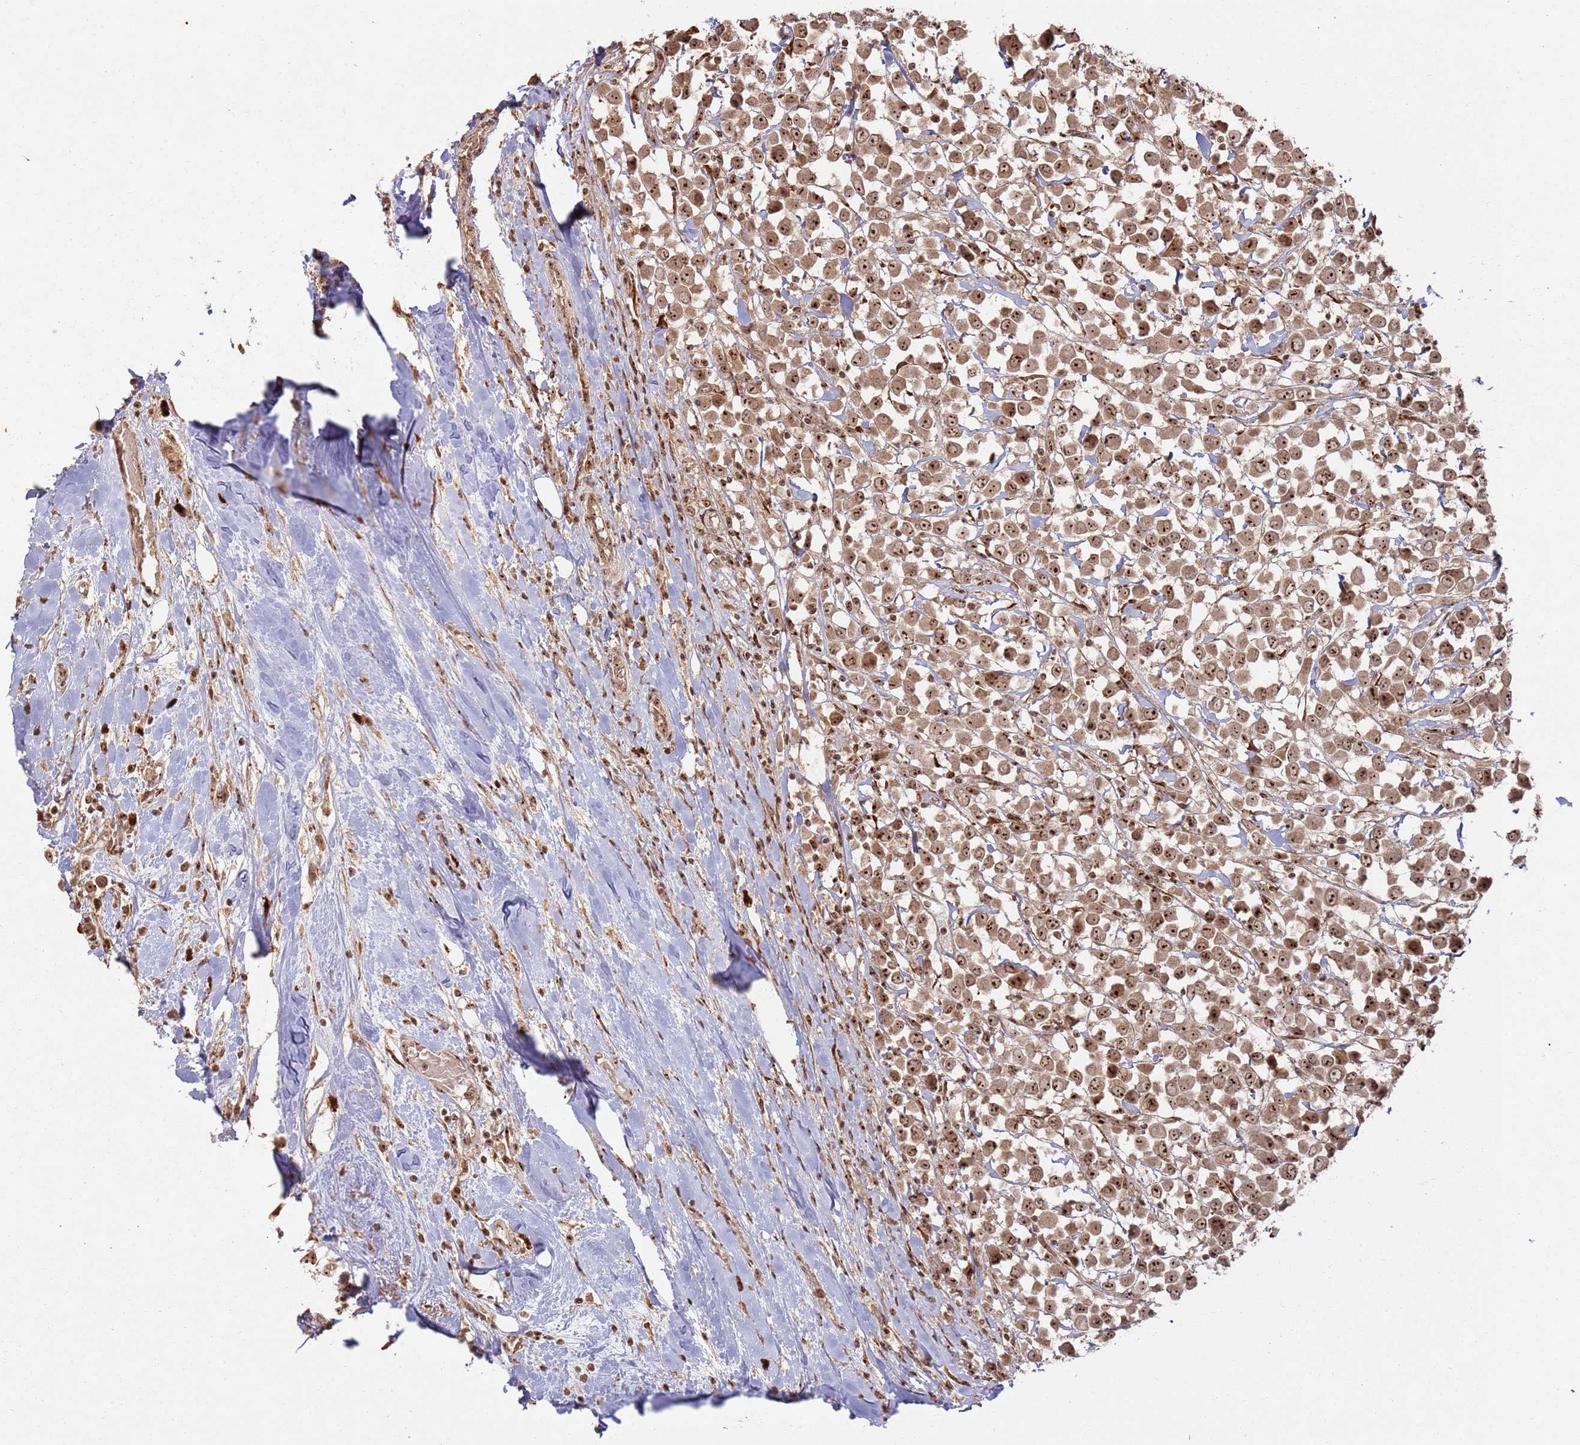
{"staining": {"intensity": "strong", "quantity": ">75%", "location": "cytoplasmic/membranous,nuclear"}, "tissue": "breast cancer", "cell_type": "Tumor cells", "image_type": "cancer", "snomed": [{"axis": "morphology", "description": "Duct carcinoma"}, {"axis": "topography", "description": "Breast"}], "caption": "Immunohistochemical staining of breast intraductal carcinoma shows high levels of strong cytoplasmic/membranous and nuclear expression in approximately >75% of tumor cells.", "gene": "UTP11", "patient": {"sex": "female", "age": 61}}